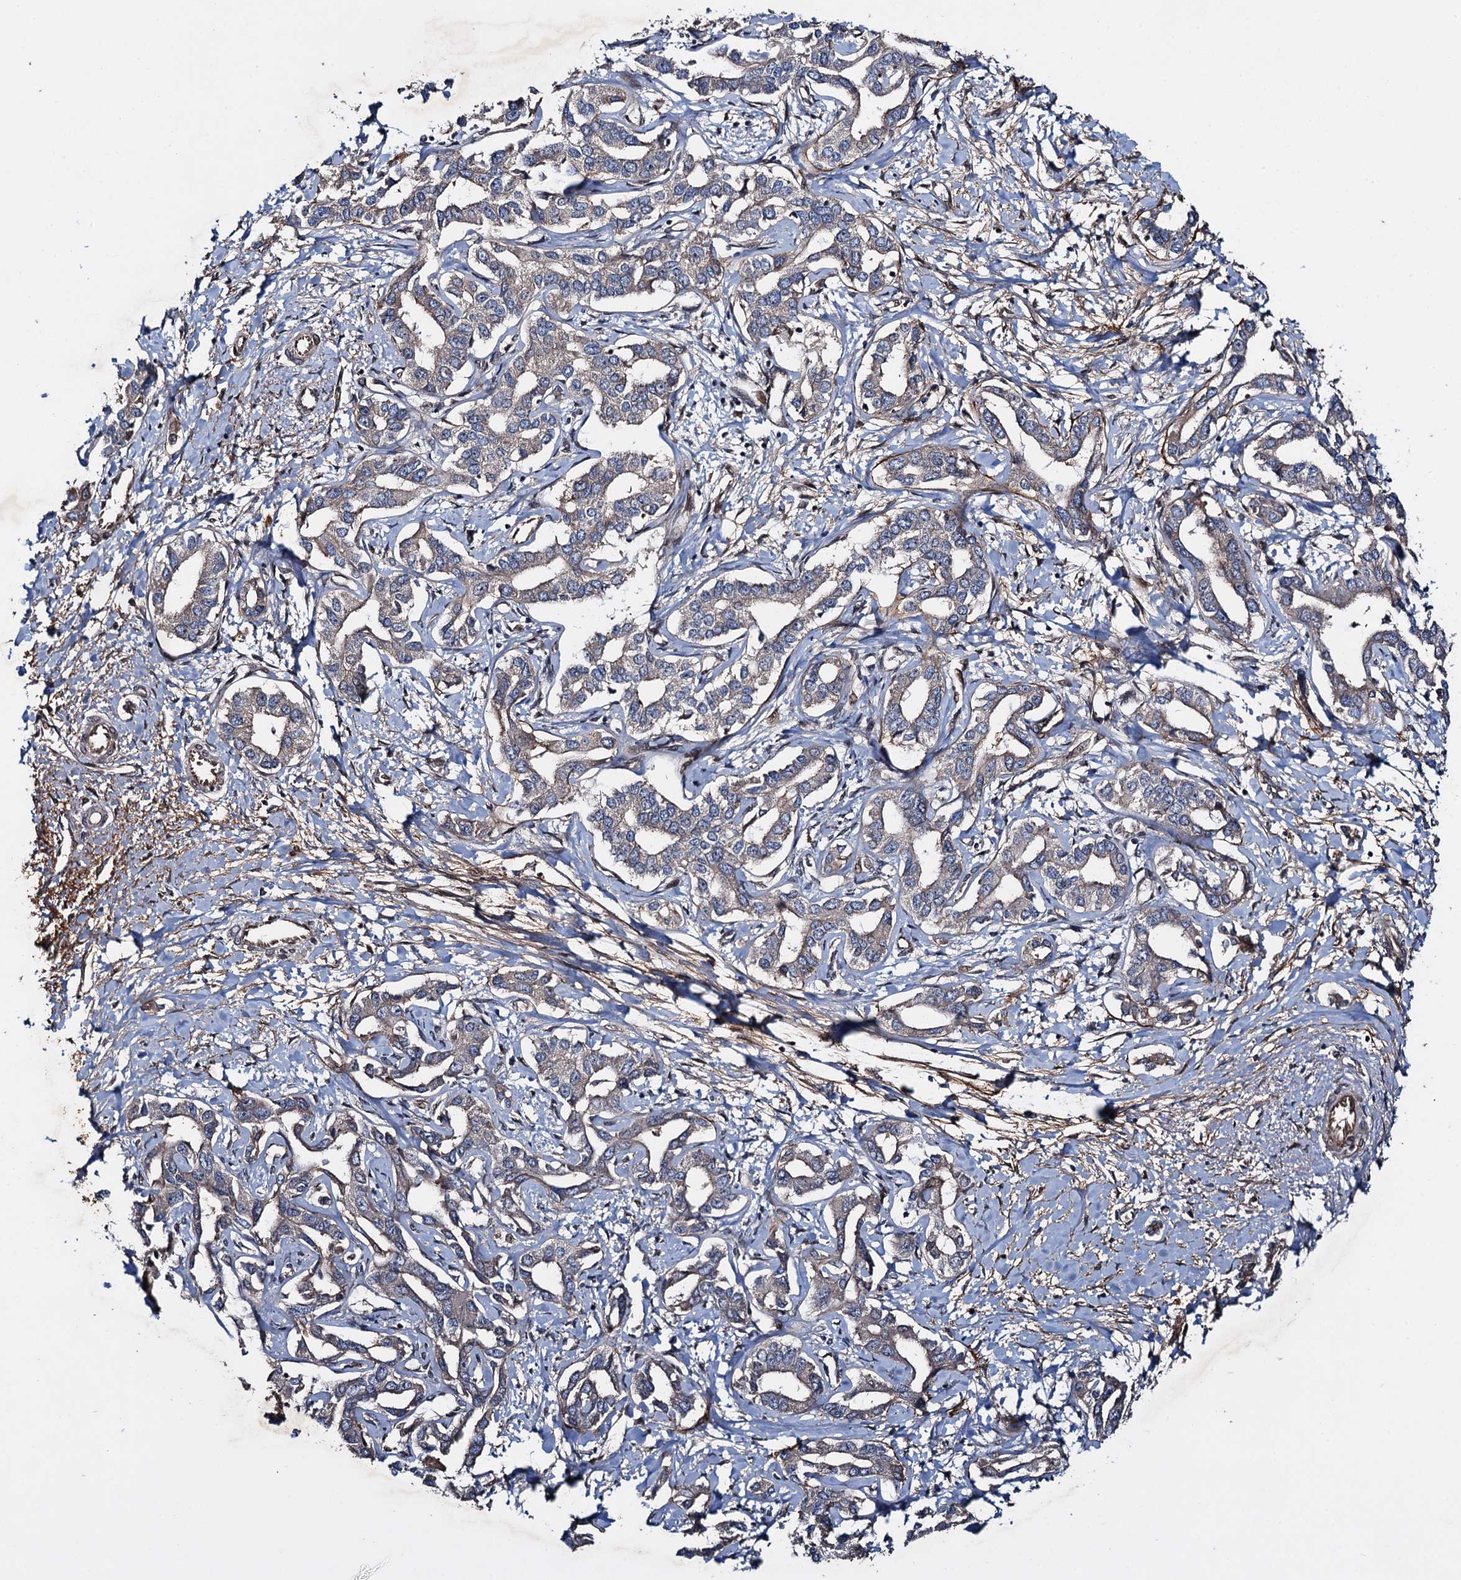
{"staining": {"intensity": "weak", "quantity": "25%-75%", "location": "cytoplasmic/membranous"}, "tissue": "liver cancer", "cell_type": "Tumor cells", "image_type": "cancer", "snomed": [{"axis": "morphology", "description": "Cholangiocarcinoma"}, {"axis": "topography", "description": "Liver"}], "caption": "This image displays immunohistochemistry (IHC) staining of human cholangiocarcinoma (liver), with low weak cytoplasmic/membranous staining in about 25%-75% of tumor cells.", "gene": "RHOBTB1", "patient": {"sex": "male", "age": 59}}